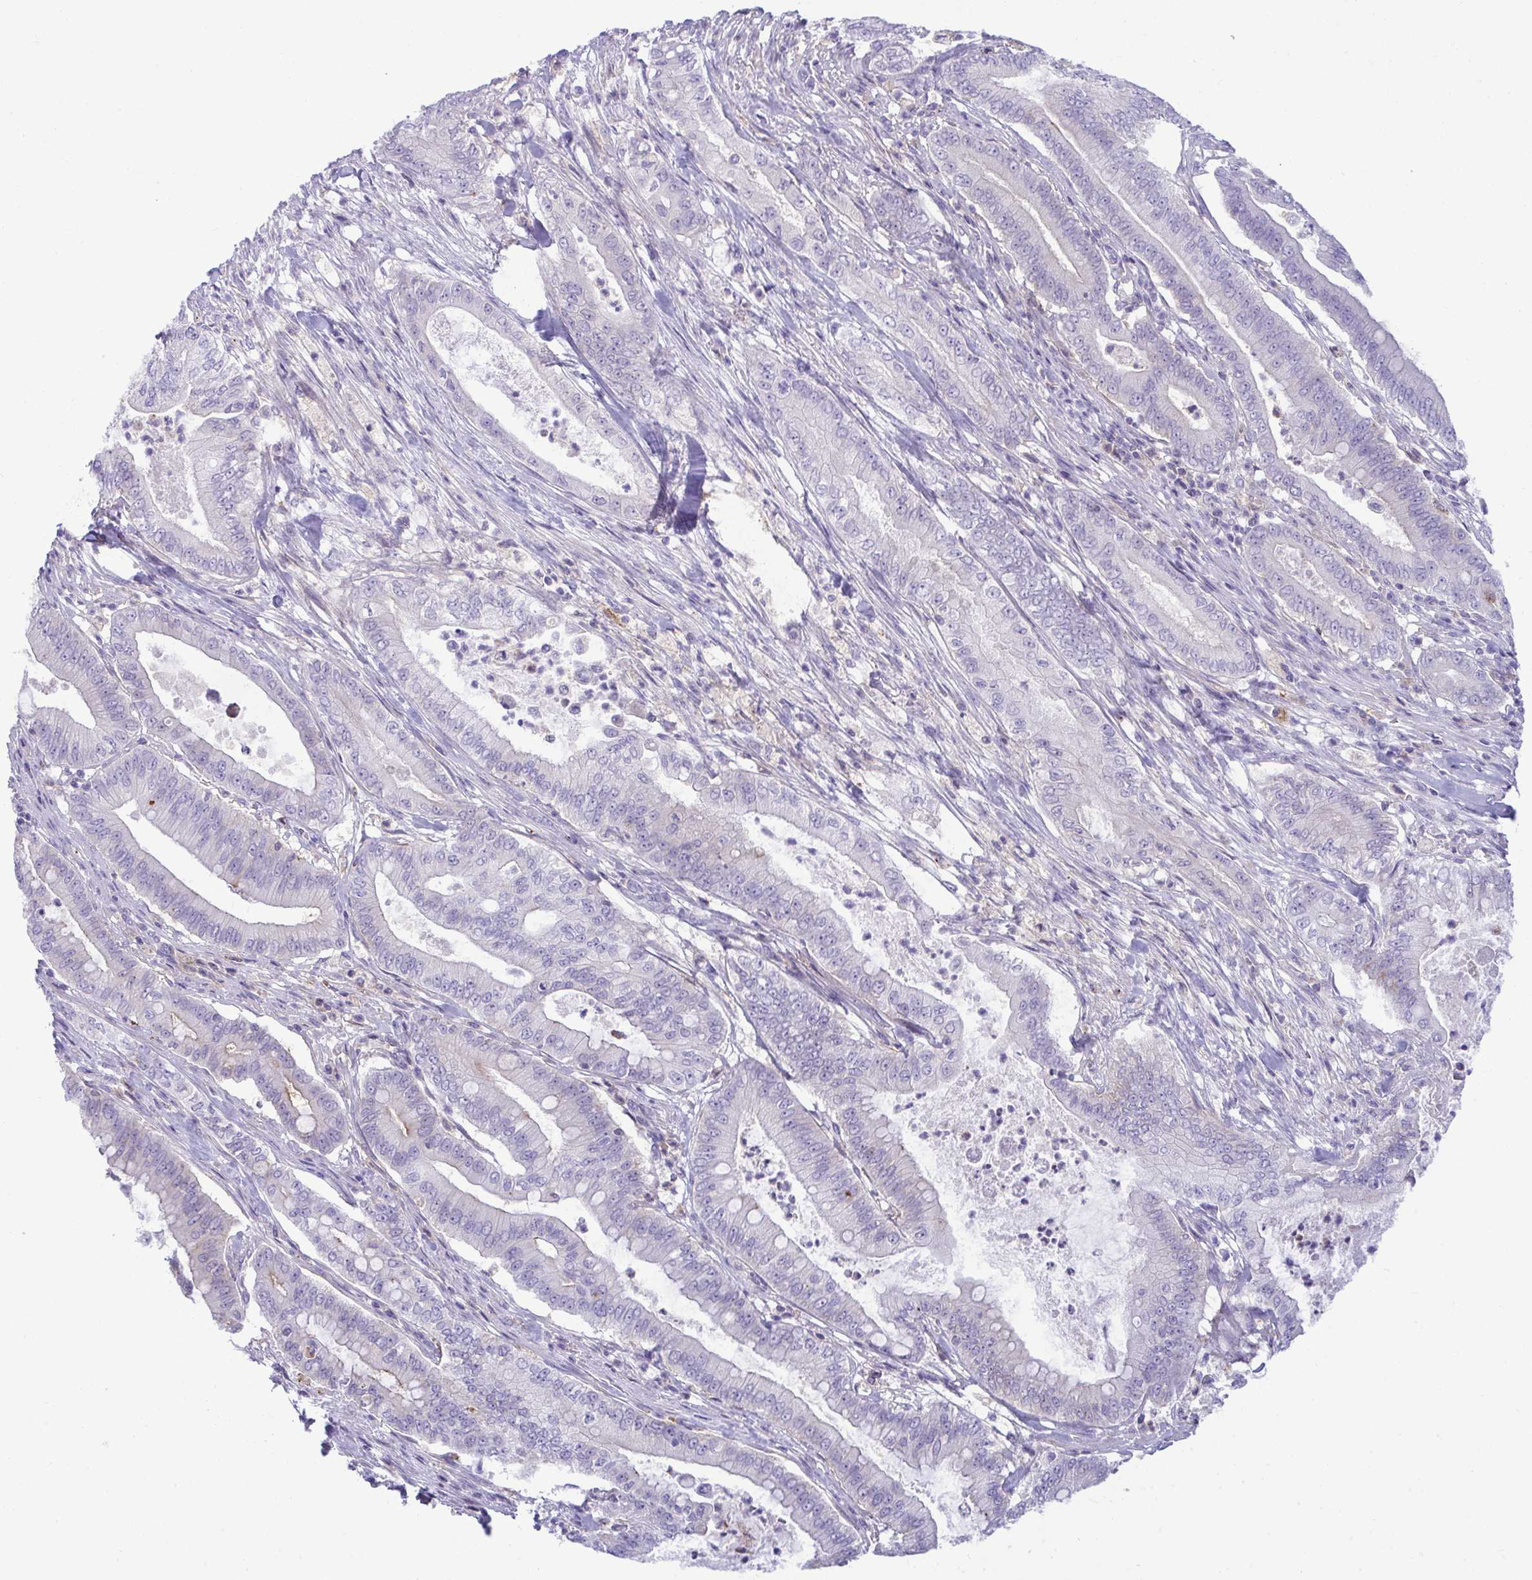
{"staining": {"intensity": "negative", "quantity": "none", "location": "none"}, "tissue": "pancreatic cancer", "cell_type": "Tumor cells", "image_type": "cancer", "snomed": [{"axis": "morphology", "description": "Adenocarcinoma, NOS"}, {"axis": "topography", "description": "Pancreas"}], "caption": "IHC micrograph of neoplastic tissue: pancreatic cancer (adenocarcinoma) stained with DAB reveals no significant protein positivity in tumor cells.", "gene": "RGPD5", "patient": {"sex": "male", "age": 71}}